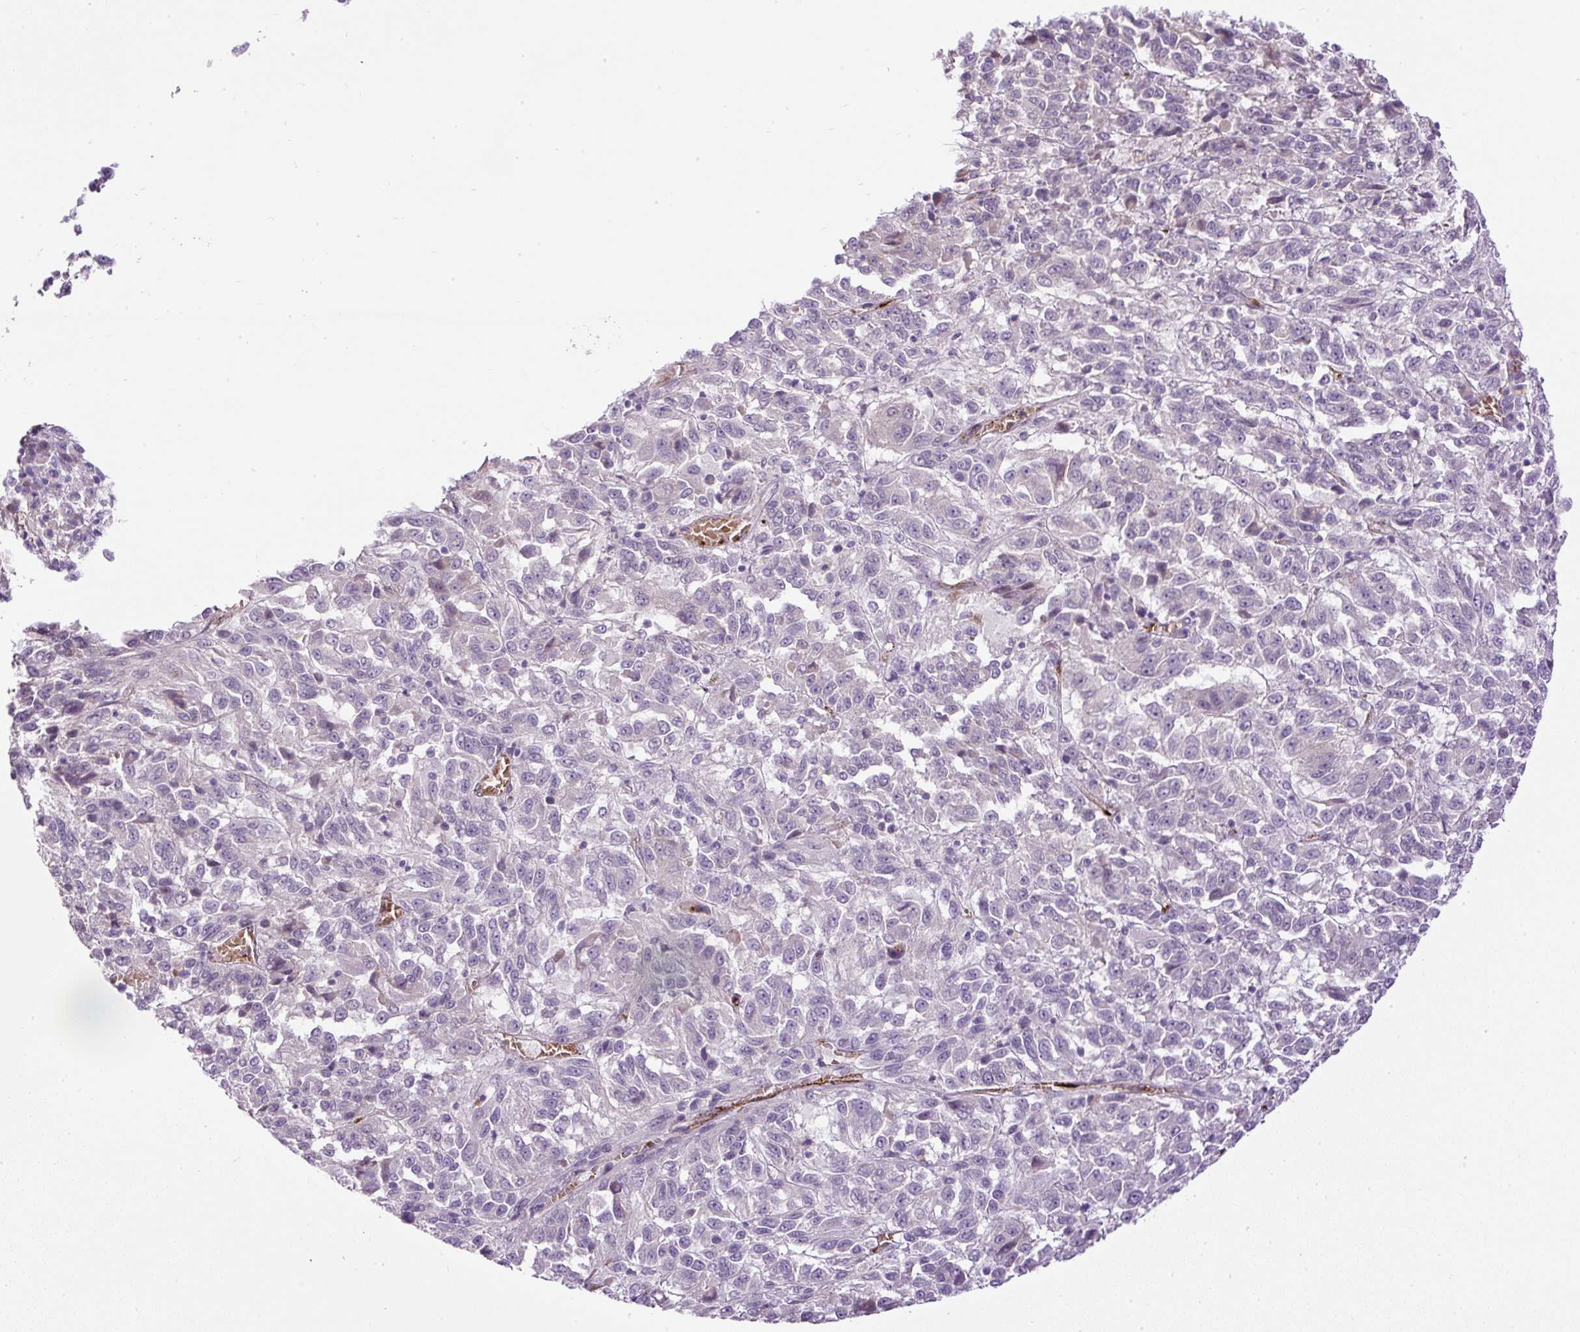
{"staining": {"intensity": "negative", "quantity": "none", "location": "none"}, "tissue": "melanoma", "cell_type": "Tumor cells", "image_type": "cancer", "snomed": [{"axis": "morphology", "description": "Malignant melanoma, Metastatic site"}, {"axis": "topography", "description": "Lung"}], "caption": "Melanoma was stained to show a protein in brown. There is no significant positivity in tumor cells.", "gene": "LEFTY2", "patient": {"sex": "male", "age": 64}}